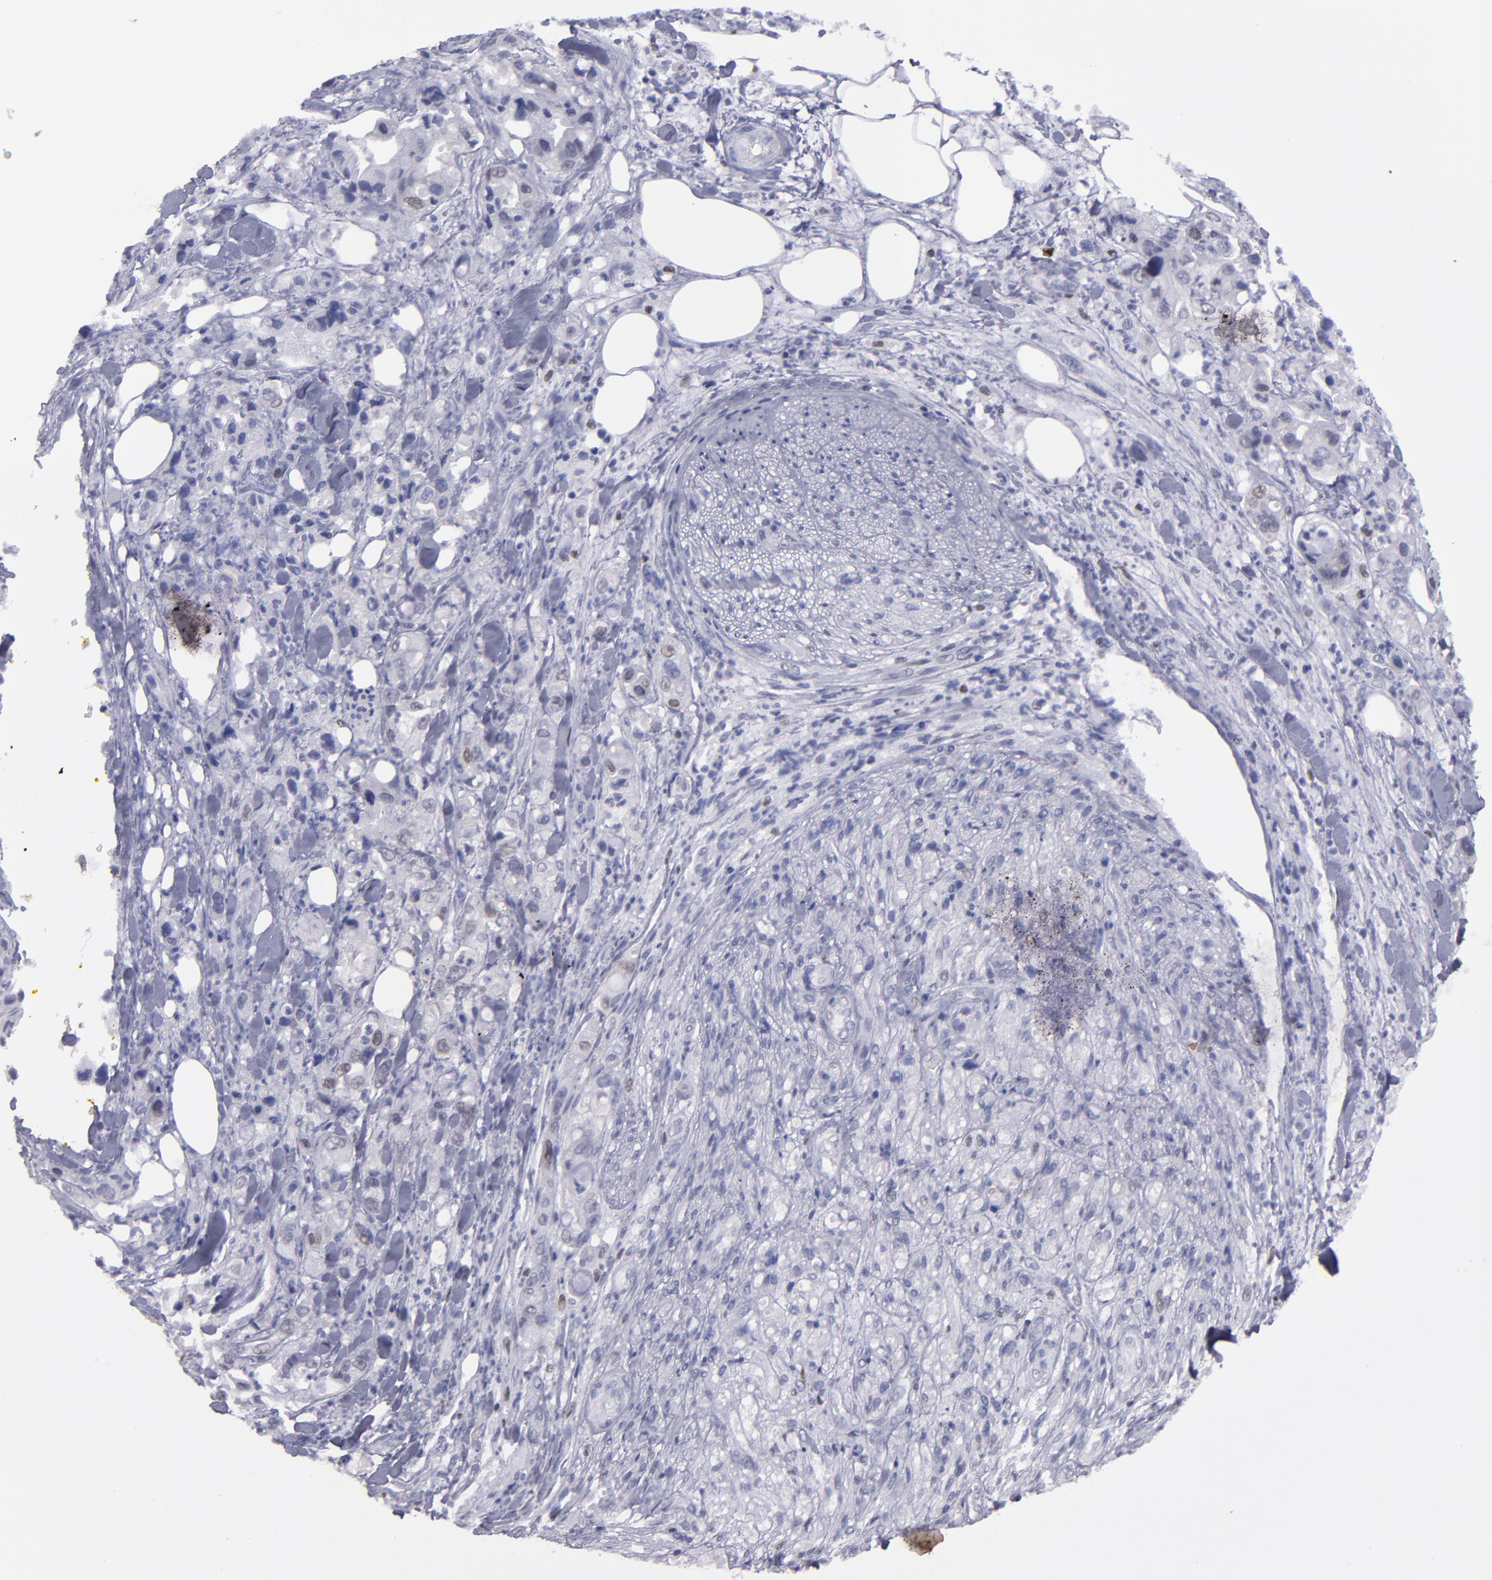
{"staining": {"intensity": "negative", "quantity": "none", "location": "none"}, "tissue": "pancreatic cancer", "cell_type": "Tumor cells", "image_type": "cancer", "snomed": [{"axis": "morphology", "description": "Adenocarcinoma, NOS"}, {"axis": "topography", "description": "Pancreas"}], "caption": "The IHC micrograph has no significant staining in tumor cells of pancreatic adenocarcinoma tissue.", "gene": "IRF8", "patient": {"sex": "male", "age": 70}}